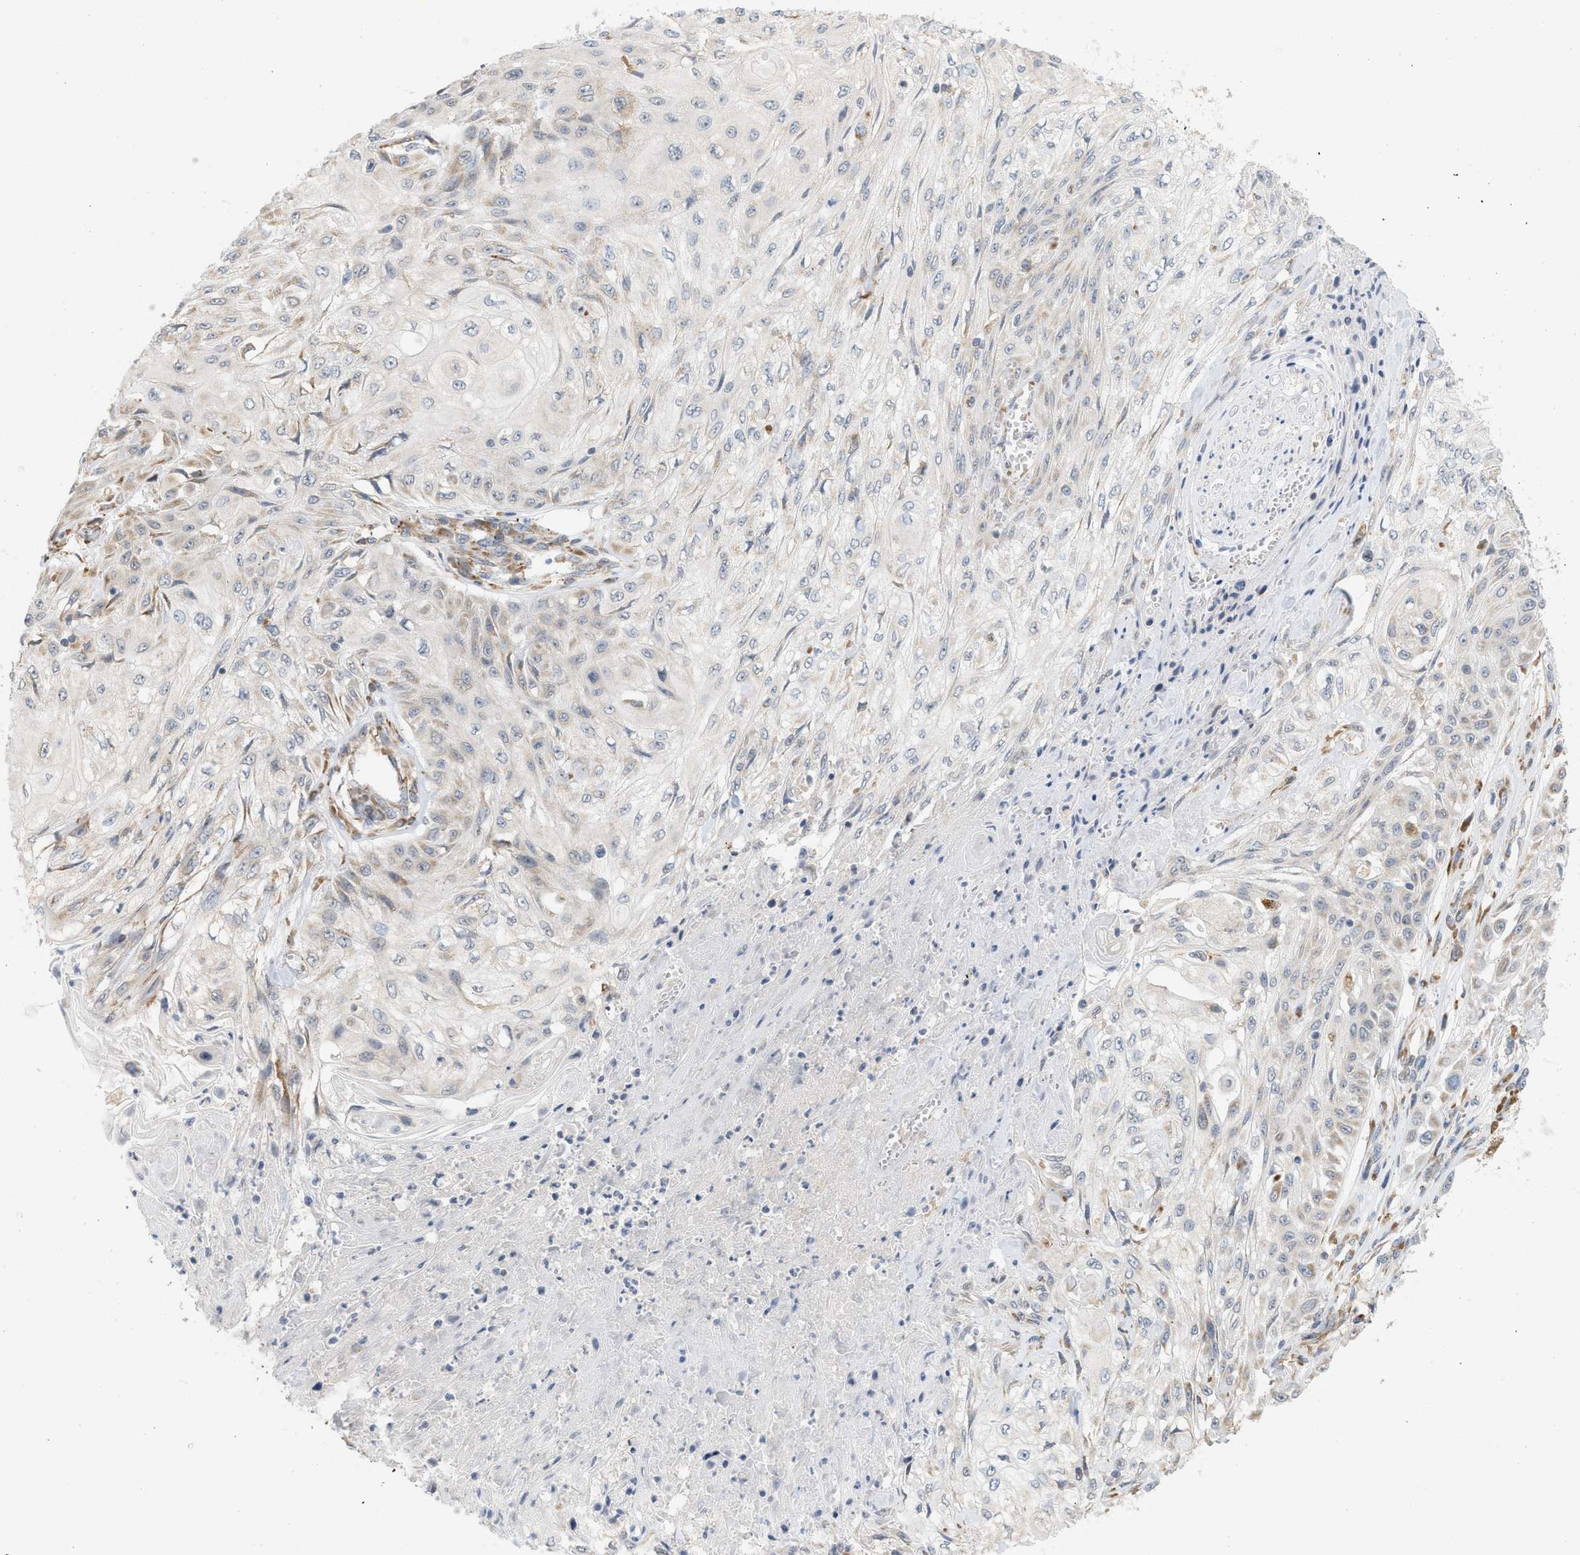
{"staining": {"intensity": "weak", "quantity": "<25%", "location": "cytoplasmic/membranous"}, "tissue": "skin cancer", "cell_type": "Tumor cells", "image_type": "cancer", "snomed": [{"axis": "morphology", "description": "Squamous cell carcinoma, NOS"}, {"axis": "morphology", "description": "Squamous cell carcinoma, metastatic, NOS"}, {"axis": "topography", "description": "Skin"}, {"axis": "topography", "description": "Lymph node"}], "caption": "A high-resolution micrograph shows immunohistochemistry staining of metastatic squamous cell carcinoma (skin), which exhibits no significant positivity in tumor cells.", "gene": "SVOP", "patient": {"sex": "male", "age": 75}}